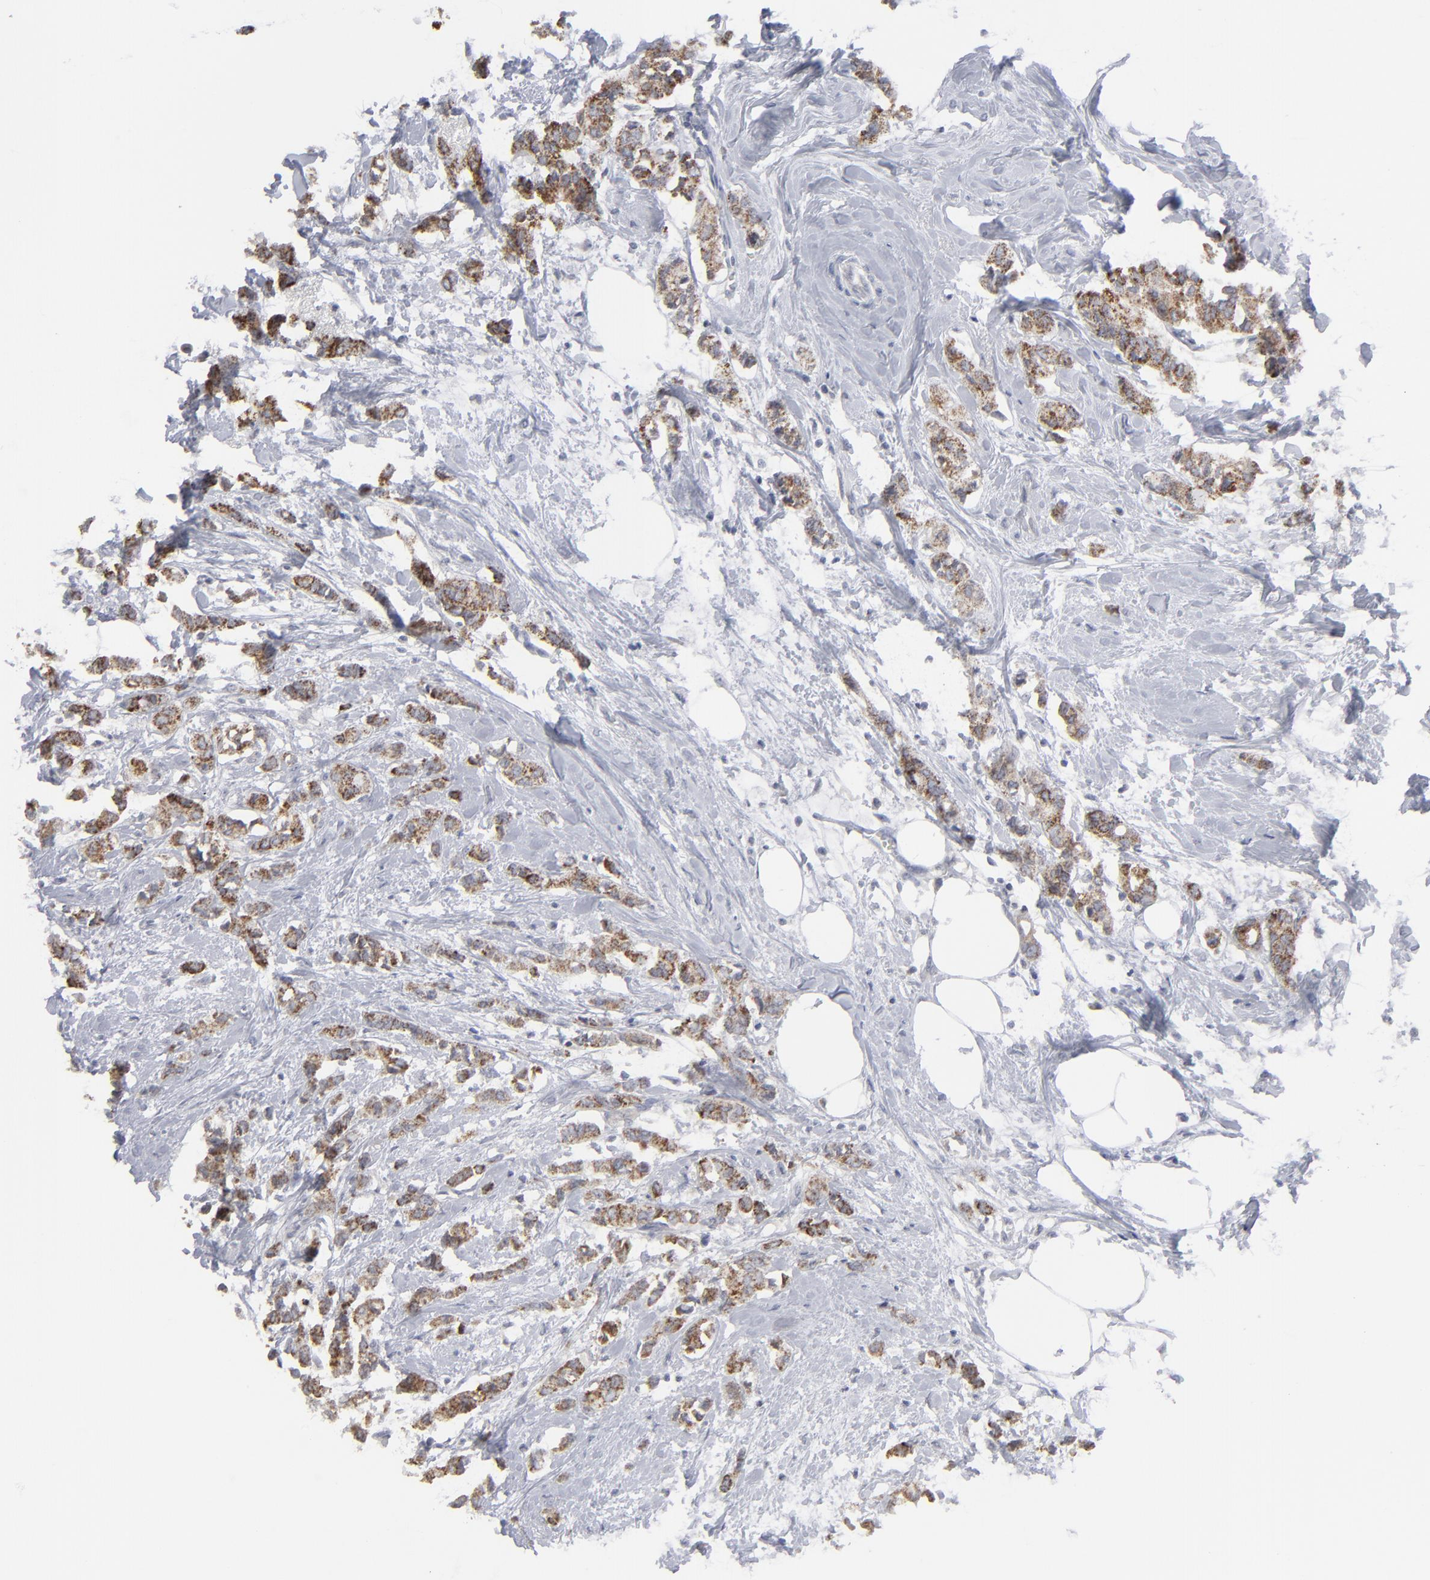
{"staining": {"intensity": "moderate", "quantity": ">75%", "location": "cytoplasmic/membranous"}, "tissue": "breast cancer", "cell_type": "Tumor cells", "image_type": "cancer", "snomed": [{"axis": "morphology", "description": "Duct carcinoma"}, {"axis": "topography", "description": "Breast"}], "caption": "Breast cancer stained for a protein shows moderate cytoplasmic/membranous positivity in tumor cells.", "gene": "NUP88", "patient": {"sex": "female", "age": 84}}